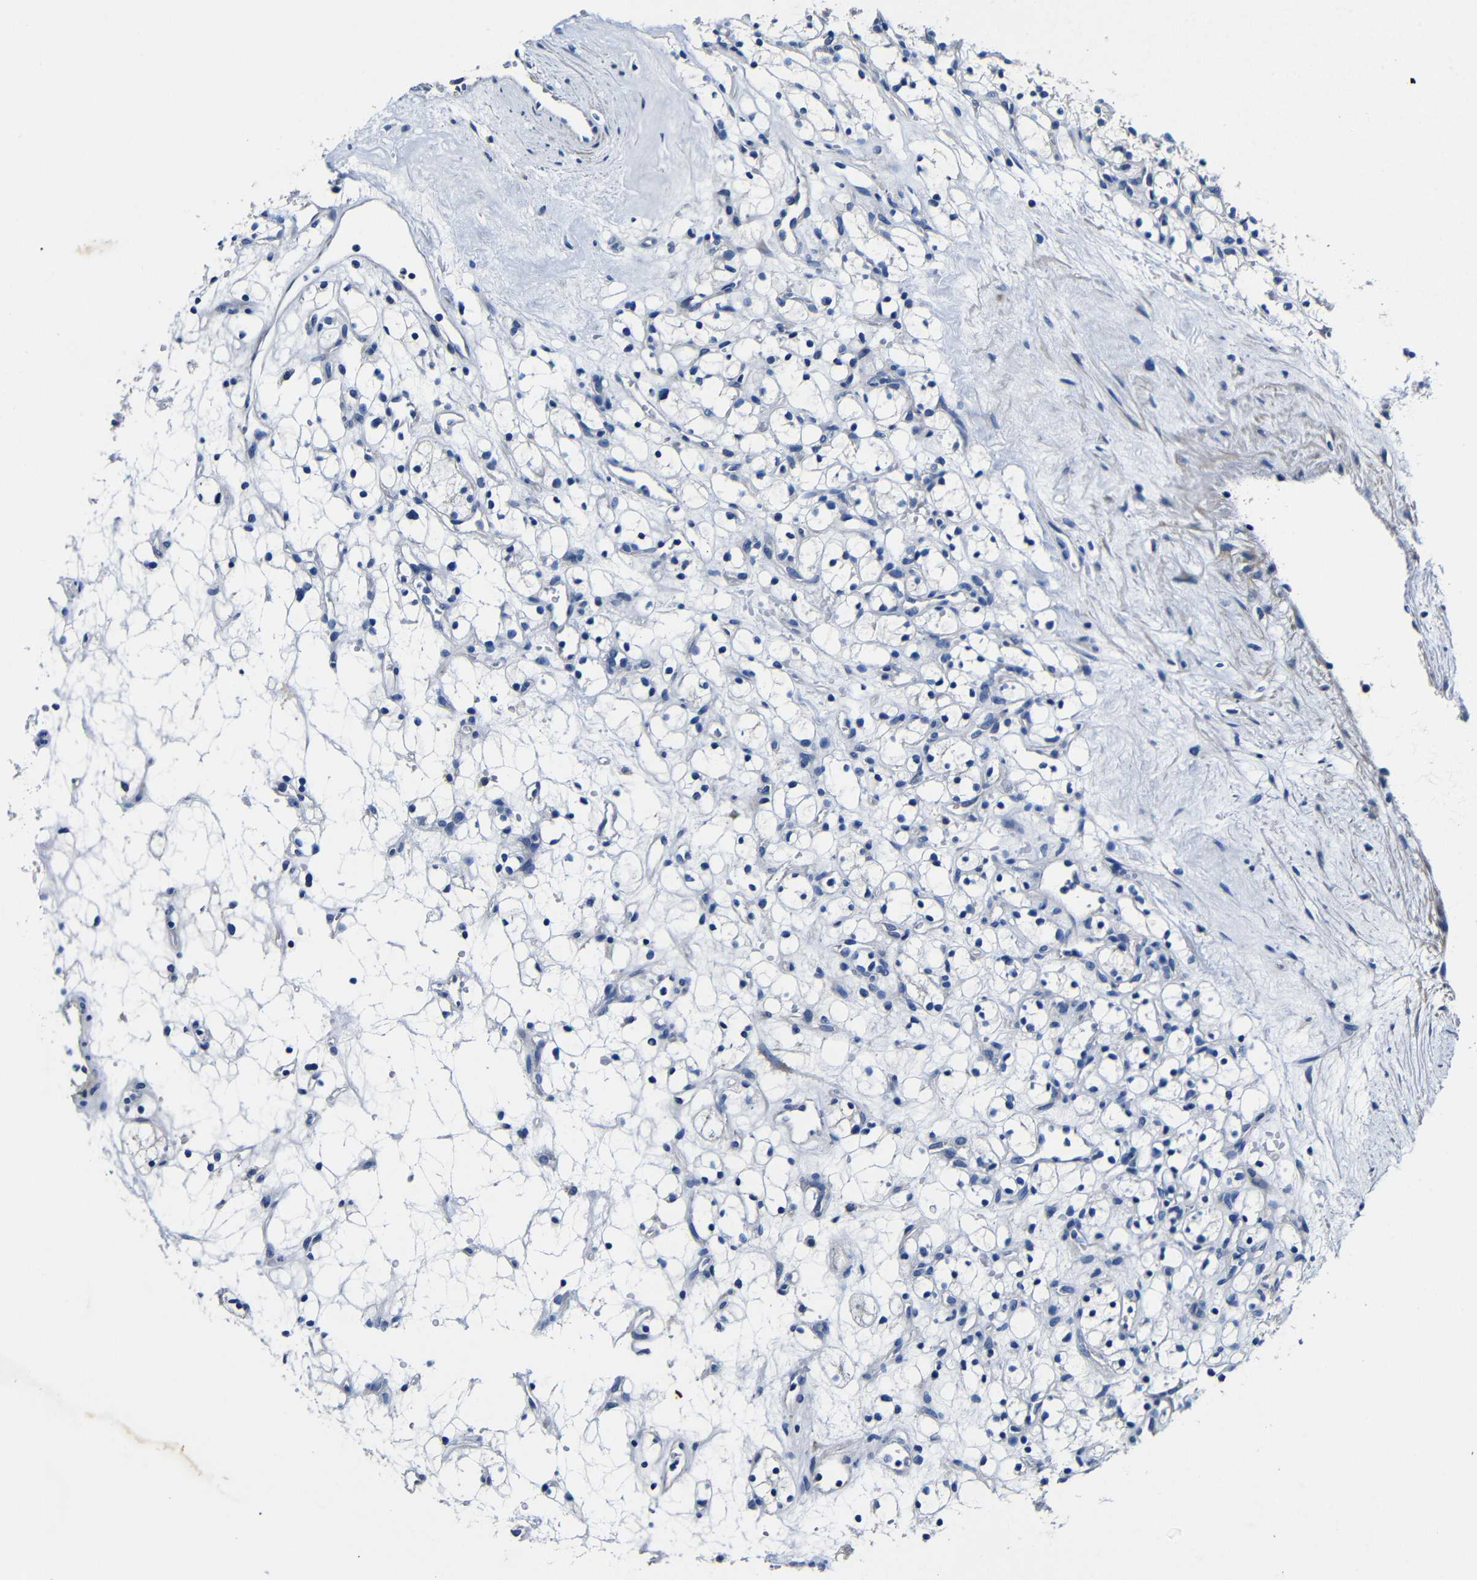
{"staining": {"intensity": "negative", "quantity": "none", "location": "none"}, "tissue": "renal cancer", "cell_type": "Tumor cells", "image_type": "cancer", "snomed": [{"axis": "morphology", "description": "Adenocarcinoma, NOS"}, {"axis": "topography", "description": "Kidney"}], "caption": "Immunohistochemical staining of human renal cancer (adenocarcinoma) exhibits no significant expression in tumor cells. (DAB (3,3'-diaminobenzidine) immunohistochemistry, high magnification).", "gene": "TNFAIP1", "patient": {"sex": "female", "age": 60}}